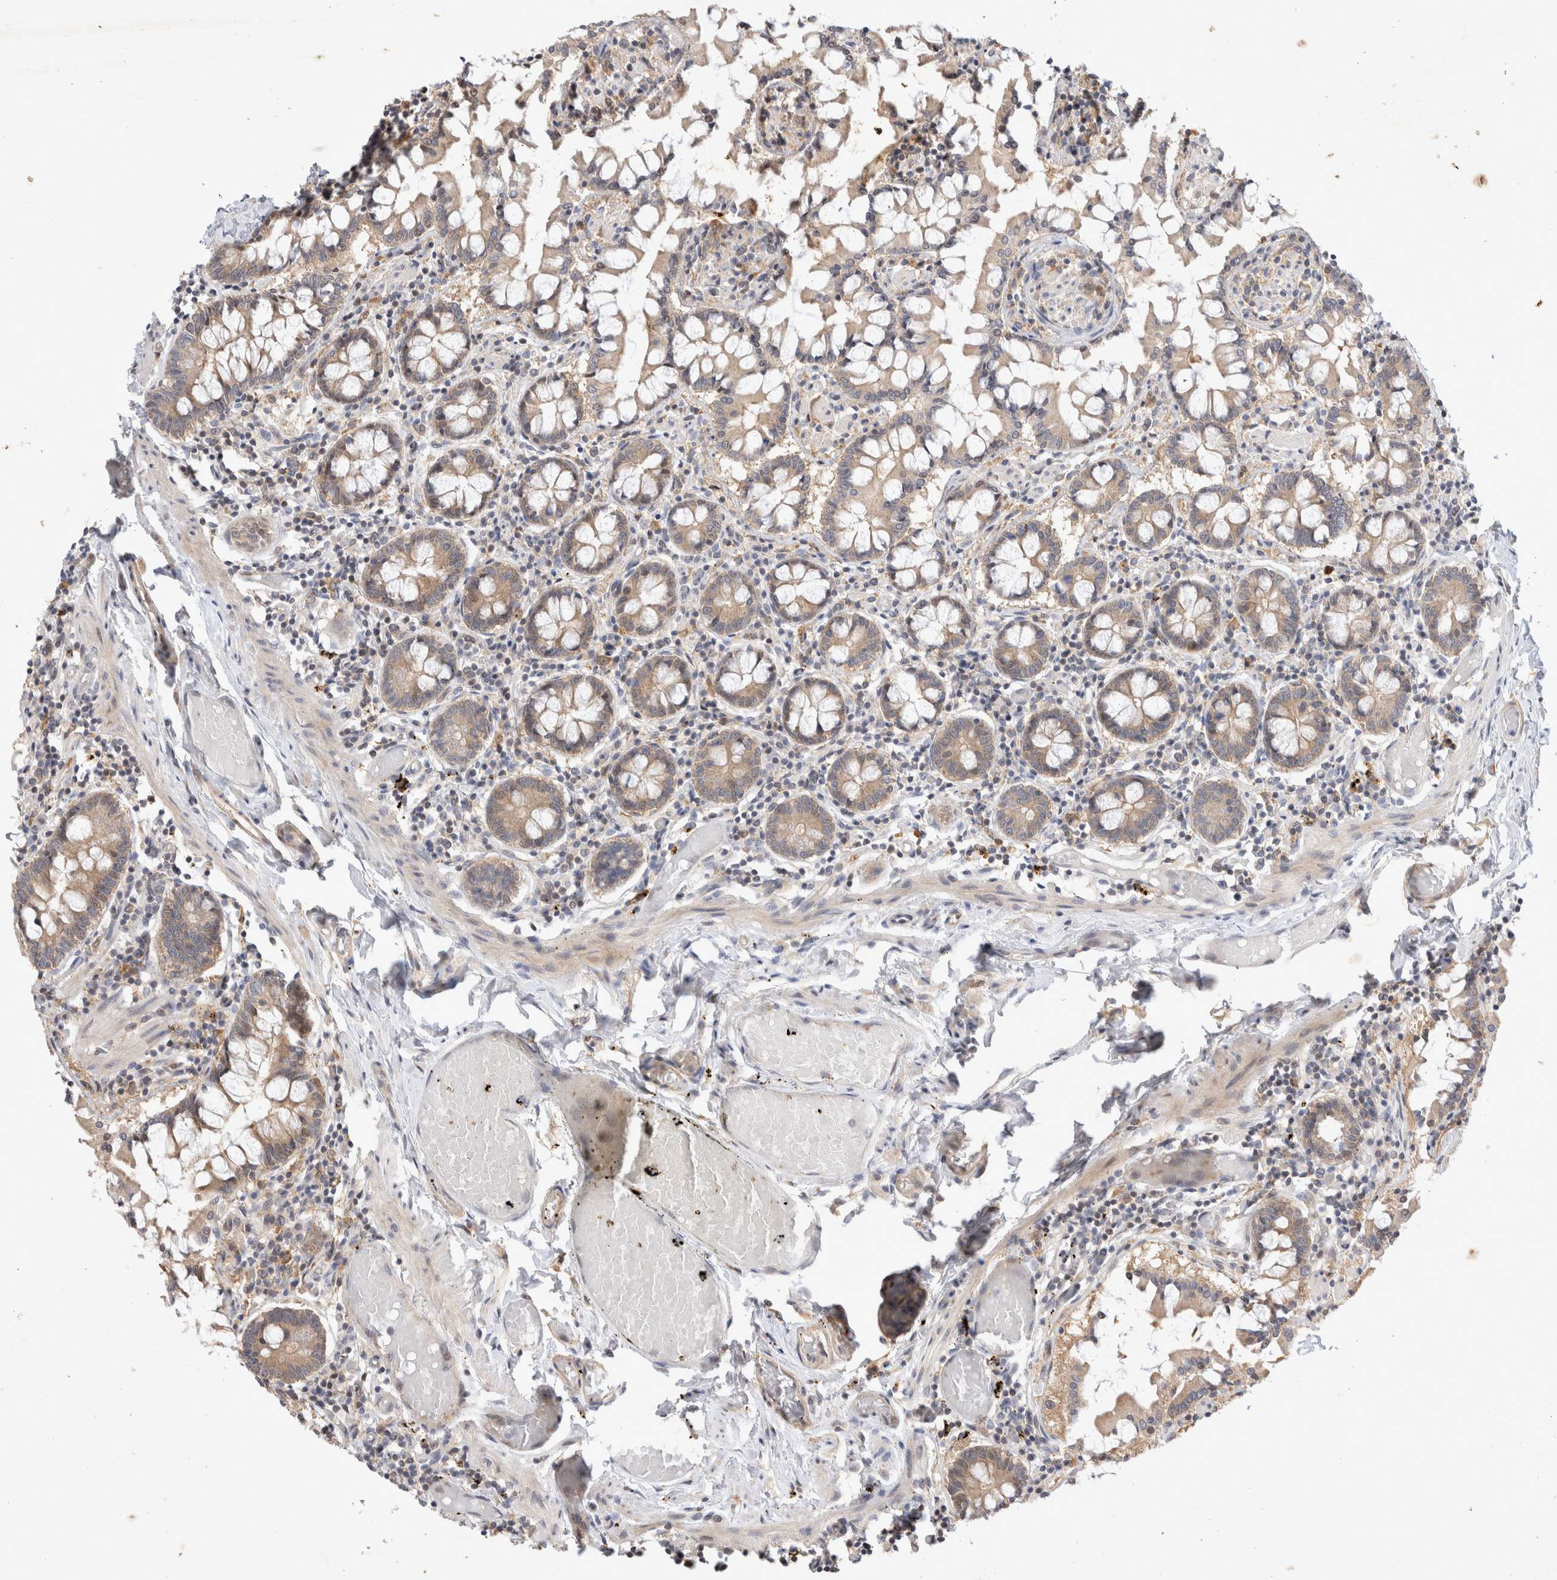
{"staining": {"intensity": "moderate", "quantity": ">75%", "location": "cytoplasmic/membranous"}, "tissue": "small intestine", "cell_type": "Glandular cells", "image_type": "normal", "snomed": [{"axis": "morphology", "description": "Normal tissue, NOS"}, {"axis": "topography", "description": "Small intestine"}], "caption": "Immunohistochemistry image of unremarkable human small intestine stained for a protein (brown), which displays medium levels of moderate cytoplasmic/membranous staining in about >75% of glandular cells.", "gene": "HTT", "patient": {"sex": "male", "age": 41}}